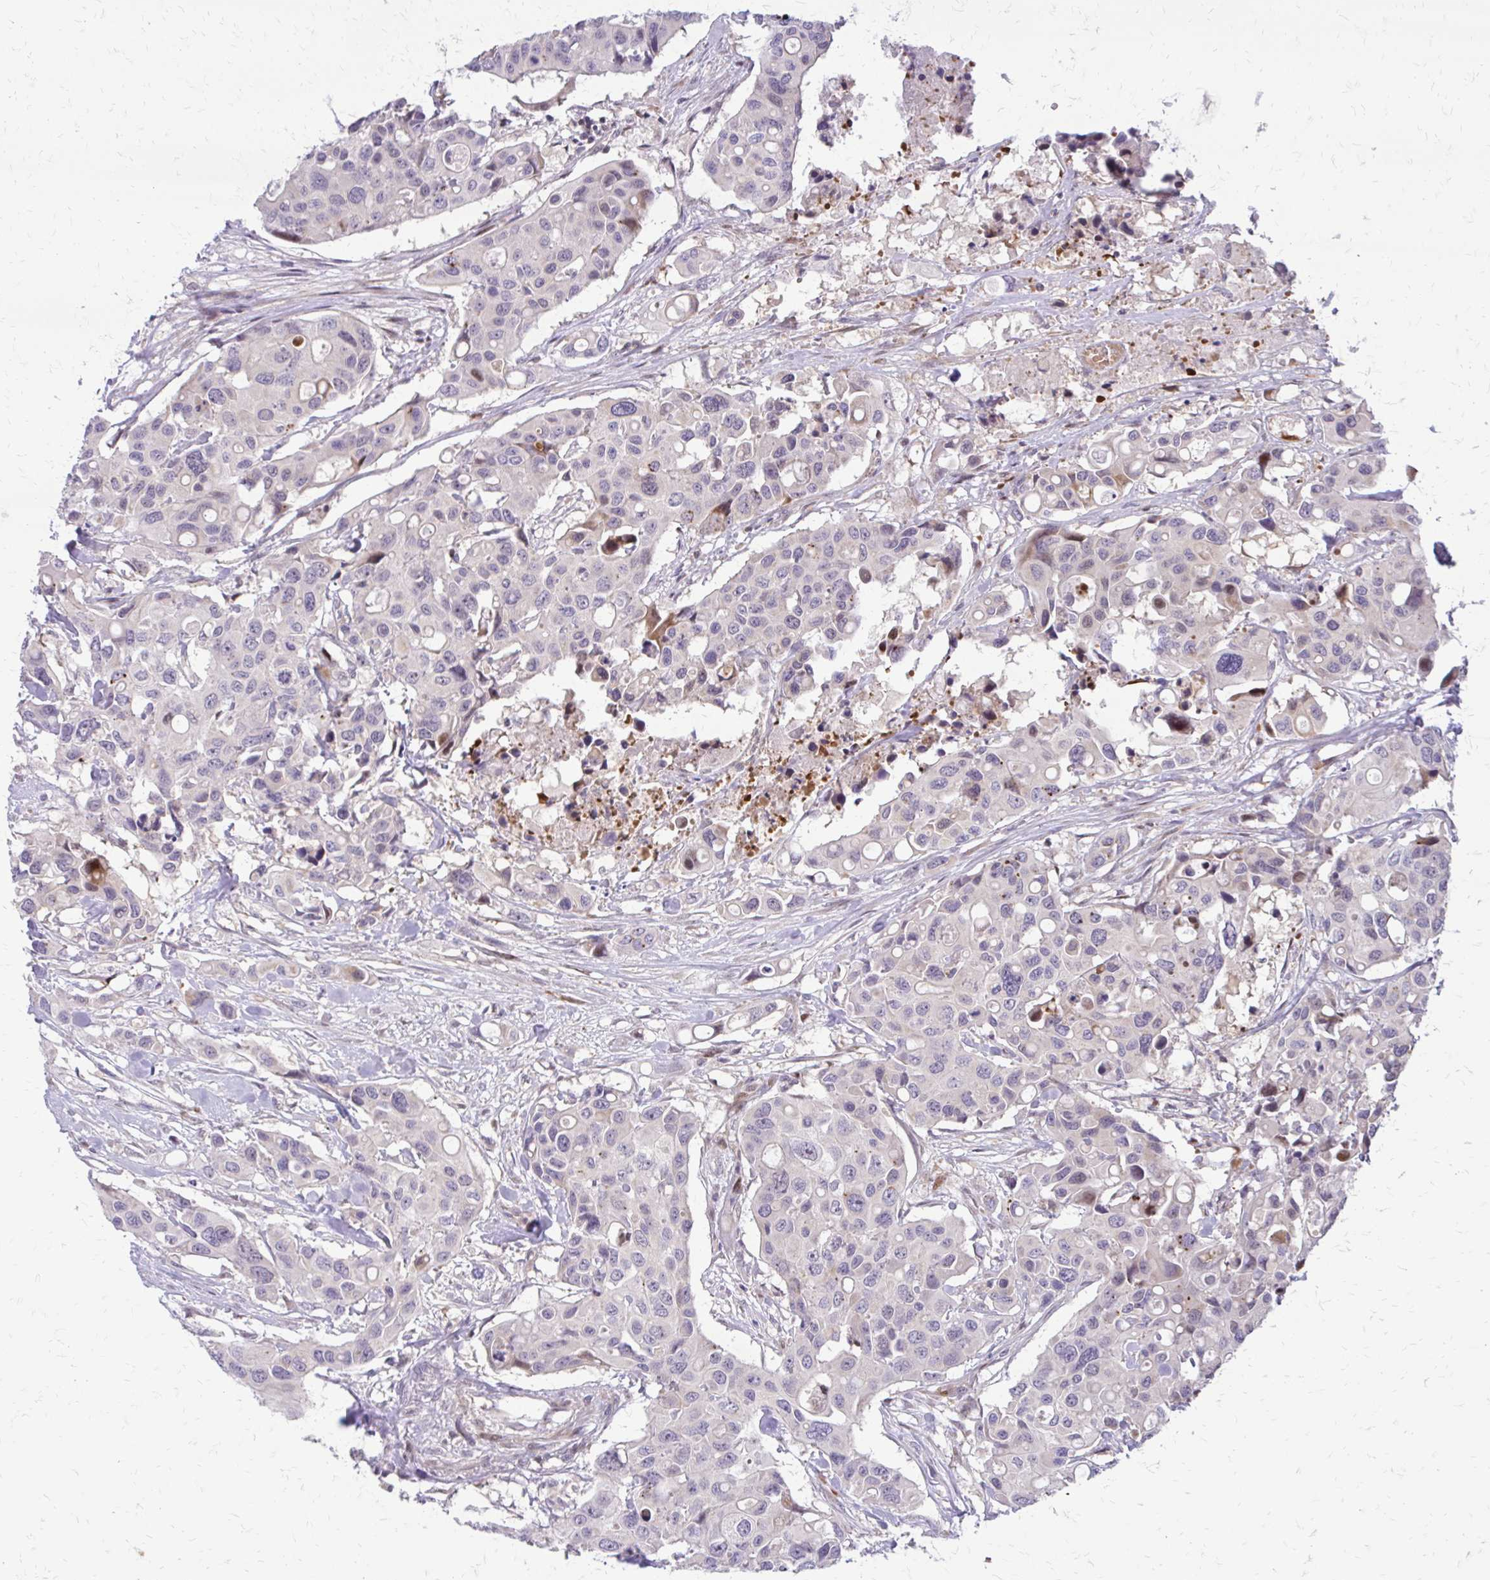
{"staining": {"intensity": "negative", "quantity": "none", "location": "none"}, "tissue": "colorectal cancer", "cell_type": "Tumor cells", "image_type": "cancer", "snomed": [{"axis": "morphology", "description": "Adenocarcinoma, NOS"}, {"axis": "topography", "description": "Colon"}], "caption": "Colorectal adenocarcinoma was stained to show a protein in brown. There is no significant expression in tumor cells.", "gene": "PPDPFL", "patient": {"sex": "male", "age": 77}}